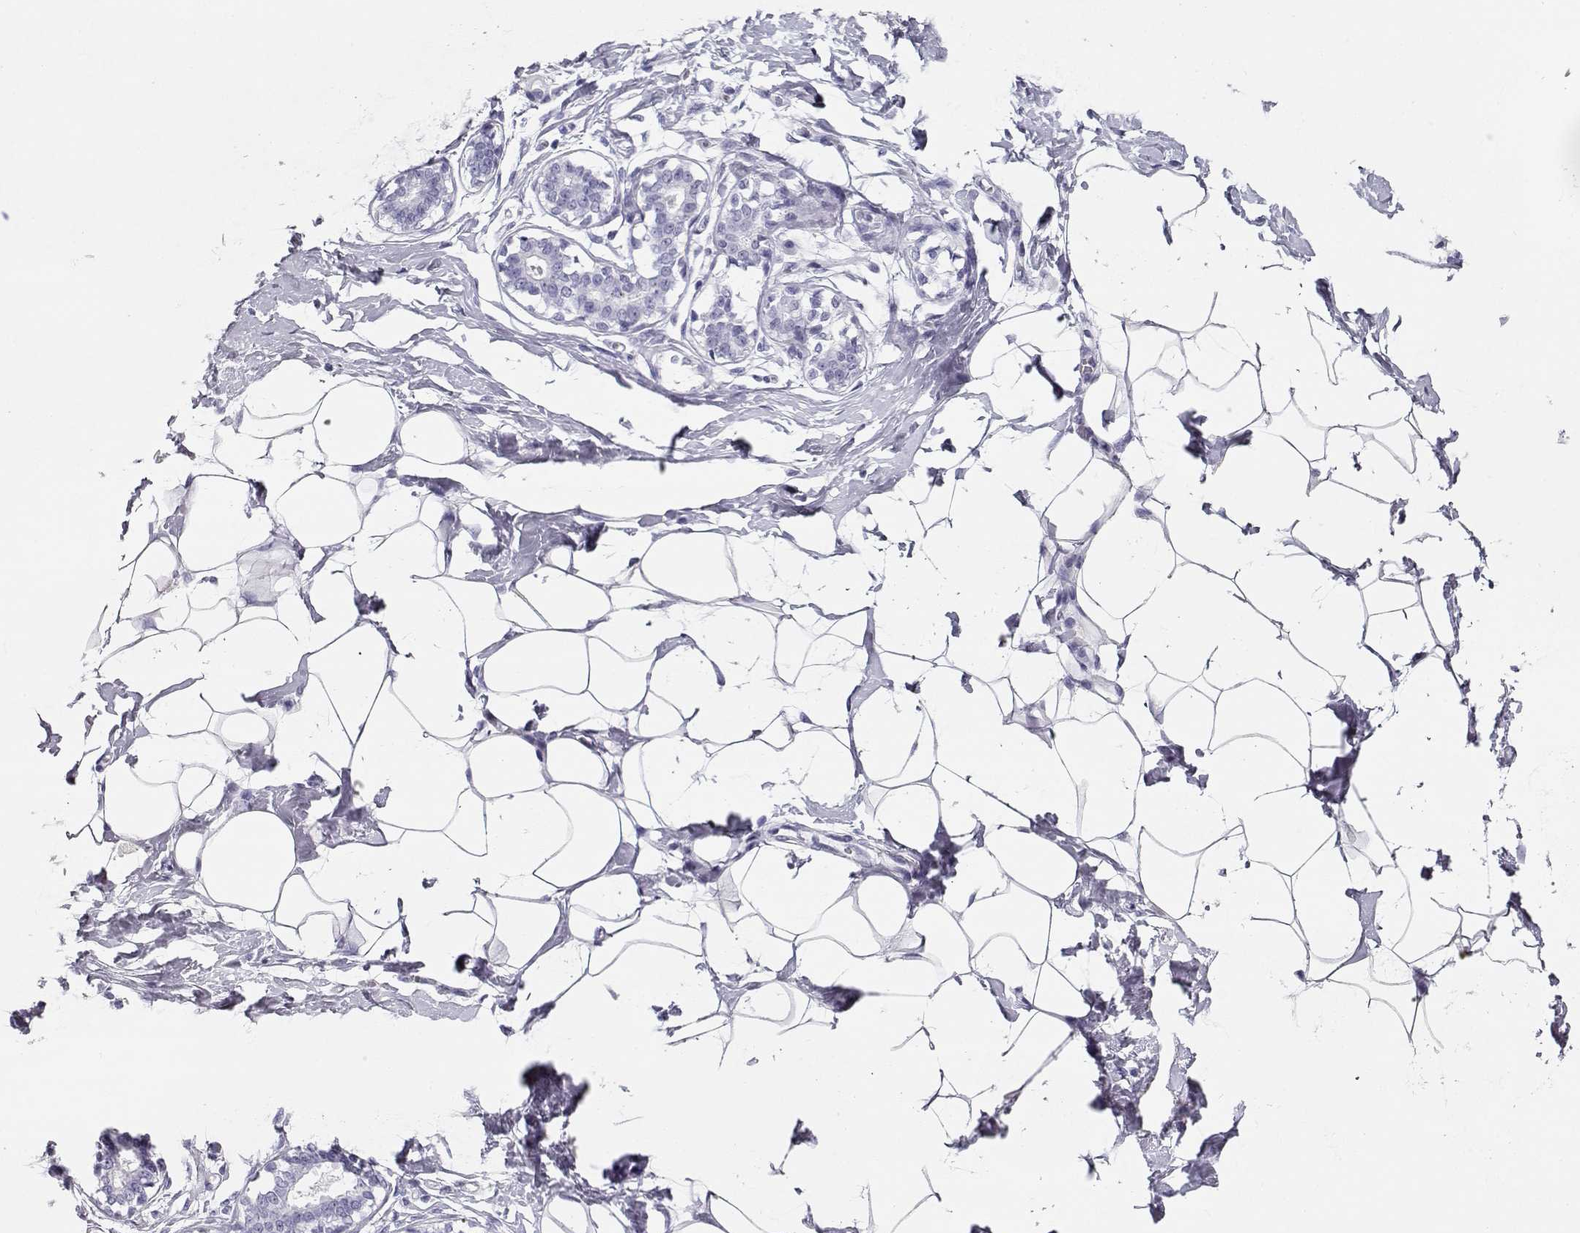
{"staining": {"intensity": "negative", "quantity": "none", "location": "none"}, "tissue": "breast", "cell_type": "Adipocytes", "image_type": "normal", "snomed": [{"axis": "morphology", "description": "Normal tissue, NOS"}, {"axis": "morphology", "description": "Lobular carcinoma, in situ"}, {"axis": "topography", "description": "Breast"}], "caption": "Immunohistochemical staining of benign human breast demonstrates no significant expression in adipocytes. (DAB (3,3'-diaminobenzidine) immunohistochemistry (IHC), high magnification).", "gene": "MAGEC1", "patient": {"sex": "female", "age": 35}}